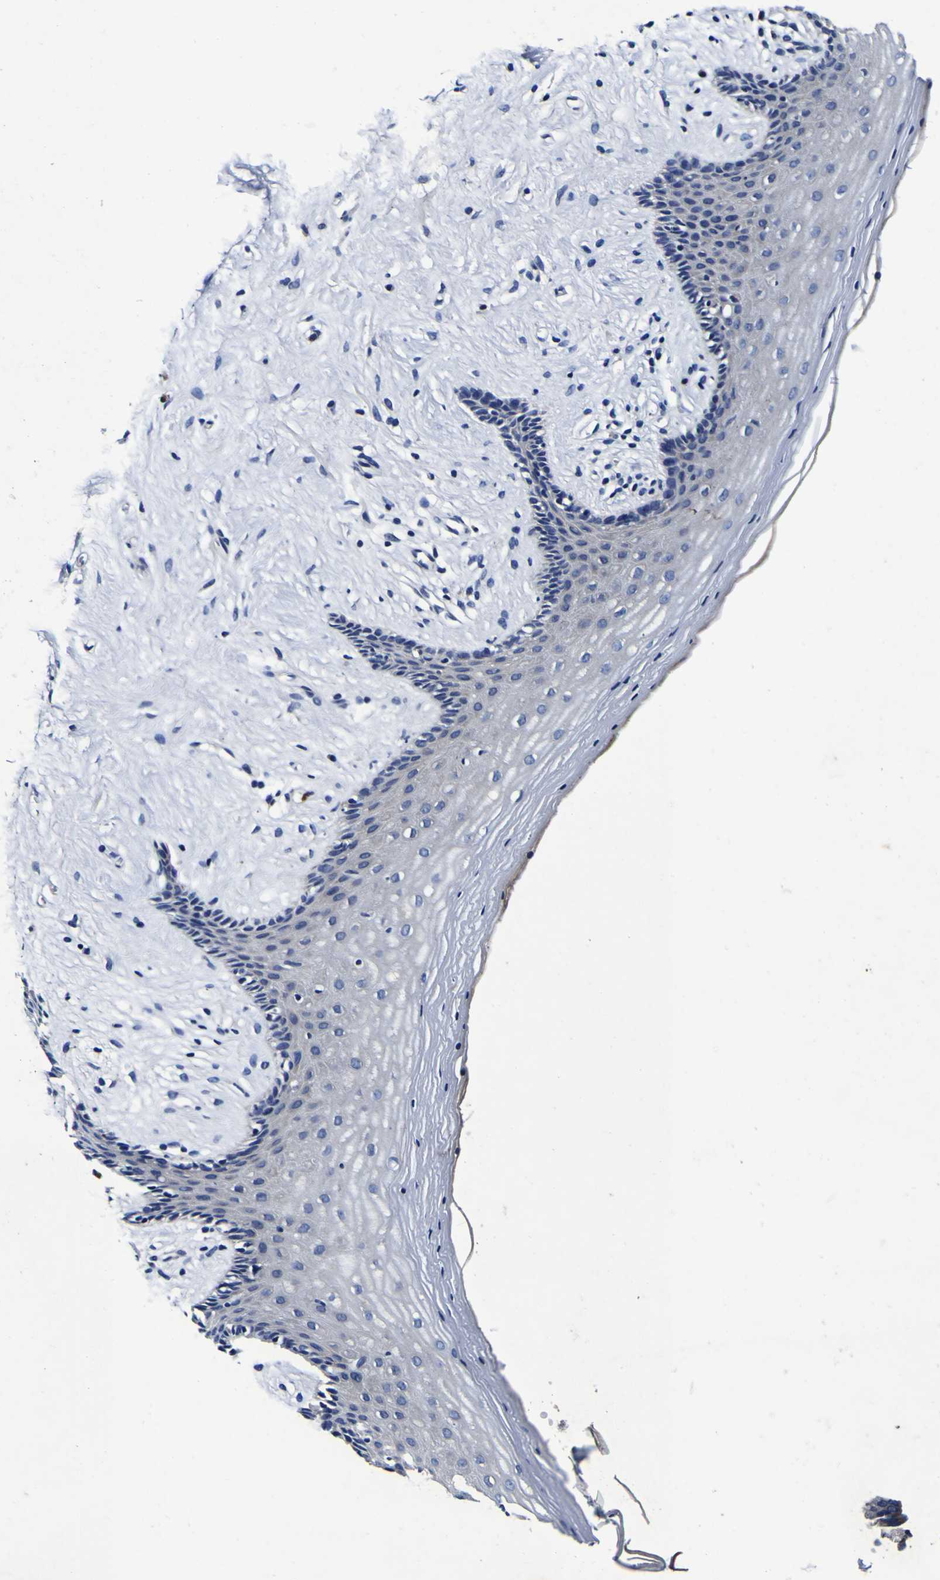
{"staining": {"intensity": "weak", "quantity": "<25%", "location": "cytoplasmic/membranous"}, "tissue": "vagina", "cell_type": "Squamous epithelial cells", "image_type": "normal", "snomed": [{"axis": "morphology", "description": "Normal tissue, NOS"}, {"axis": "topography", "description": "Vagina"}], "caption": "DAB immunohistochemical staining of unremarkable vagina reveals no significant expression in squamous epithelial cells.", "gene": "PANK4", "patient": {"sex": "female", "age": 44}}